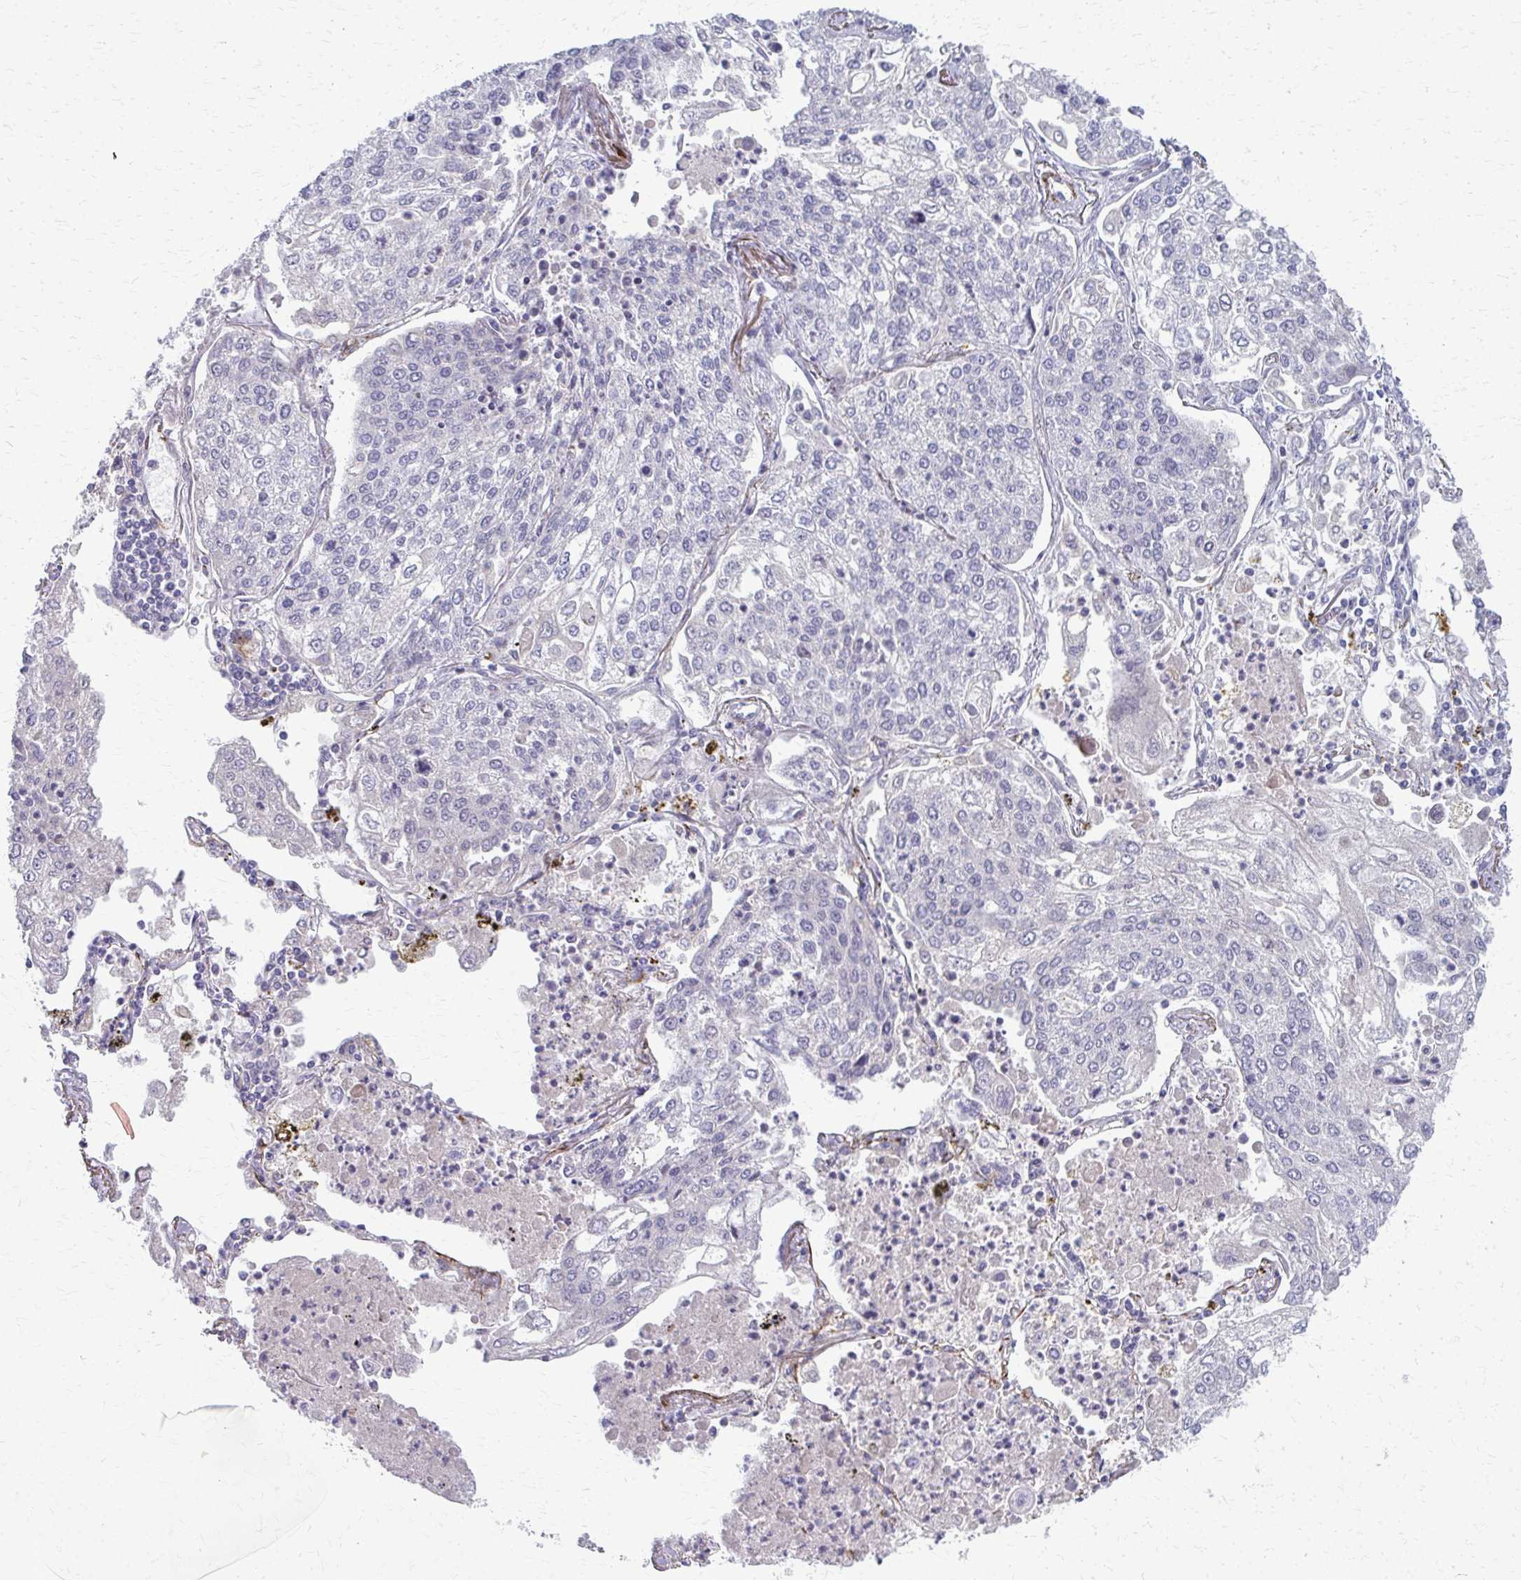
{"staining": {"intensity": "negative", "quantity": "none", "location": "none"}, "tissue": "lung cancer", "cell_type": "Tumor cells", "image_type": "cancer", "snomed": [{"axis": "morphology", "description": "Squamous cell carcinoma, NOS"}, {"axis": "topography", "description": "Lung"}], "caption": "An IHC micrograph of squamous cell carcinoma (lung) is shown. There is no staining in tumor cells of squamous cell carcinoma (lung).", "gene": "ADIPOQ", "patient": {"sex": "male", "age": 74}}